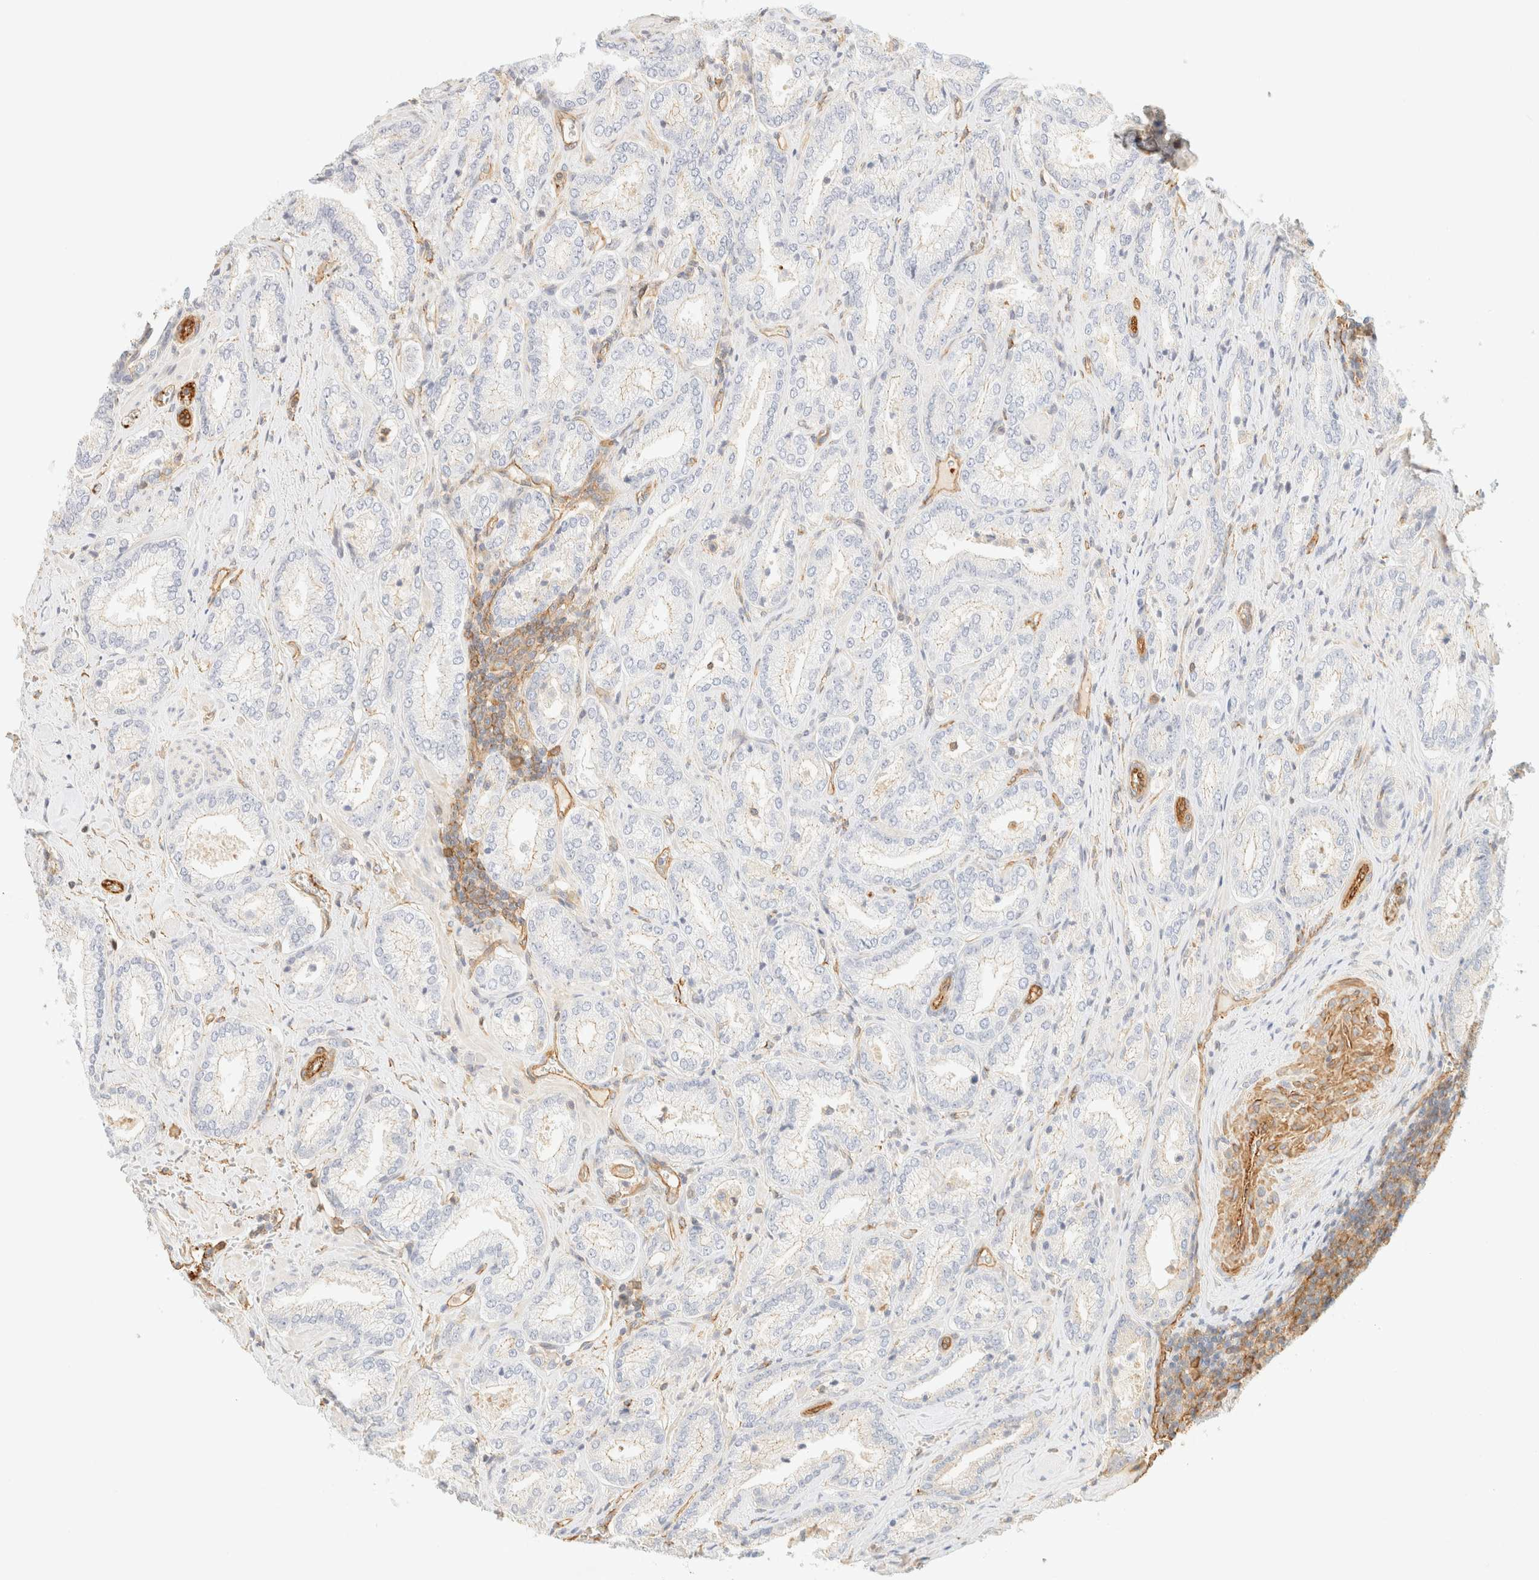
{"staining": {"intensity": "weak", "quantity": "<25%", "location": "cytoplasmic/membranous"}, "tissue": "prostate cancer", "cell_type": "Tumor cells", "image_type": "cancer", "snomed": [{"axis": "morphology", "description": "Adenocarcinoma, Low grade"}, {"axis": "topography", "description": "Prostate"}], "caption": "Tumor cells show no significant expression in prostate low-grade adenocarcinoma.", "gene": "OTOP2", "patient": {"sex": "male", "age": 62}}